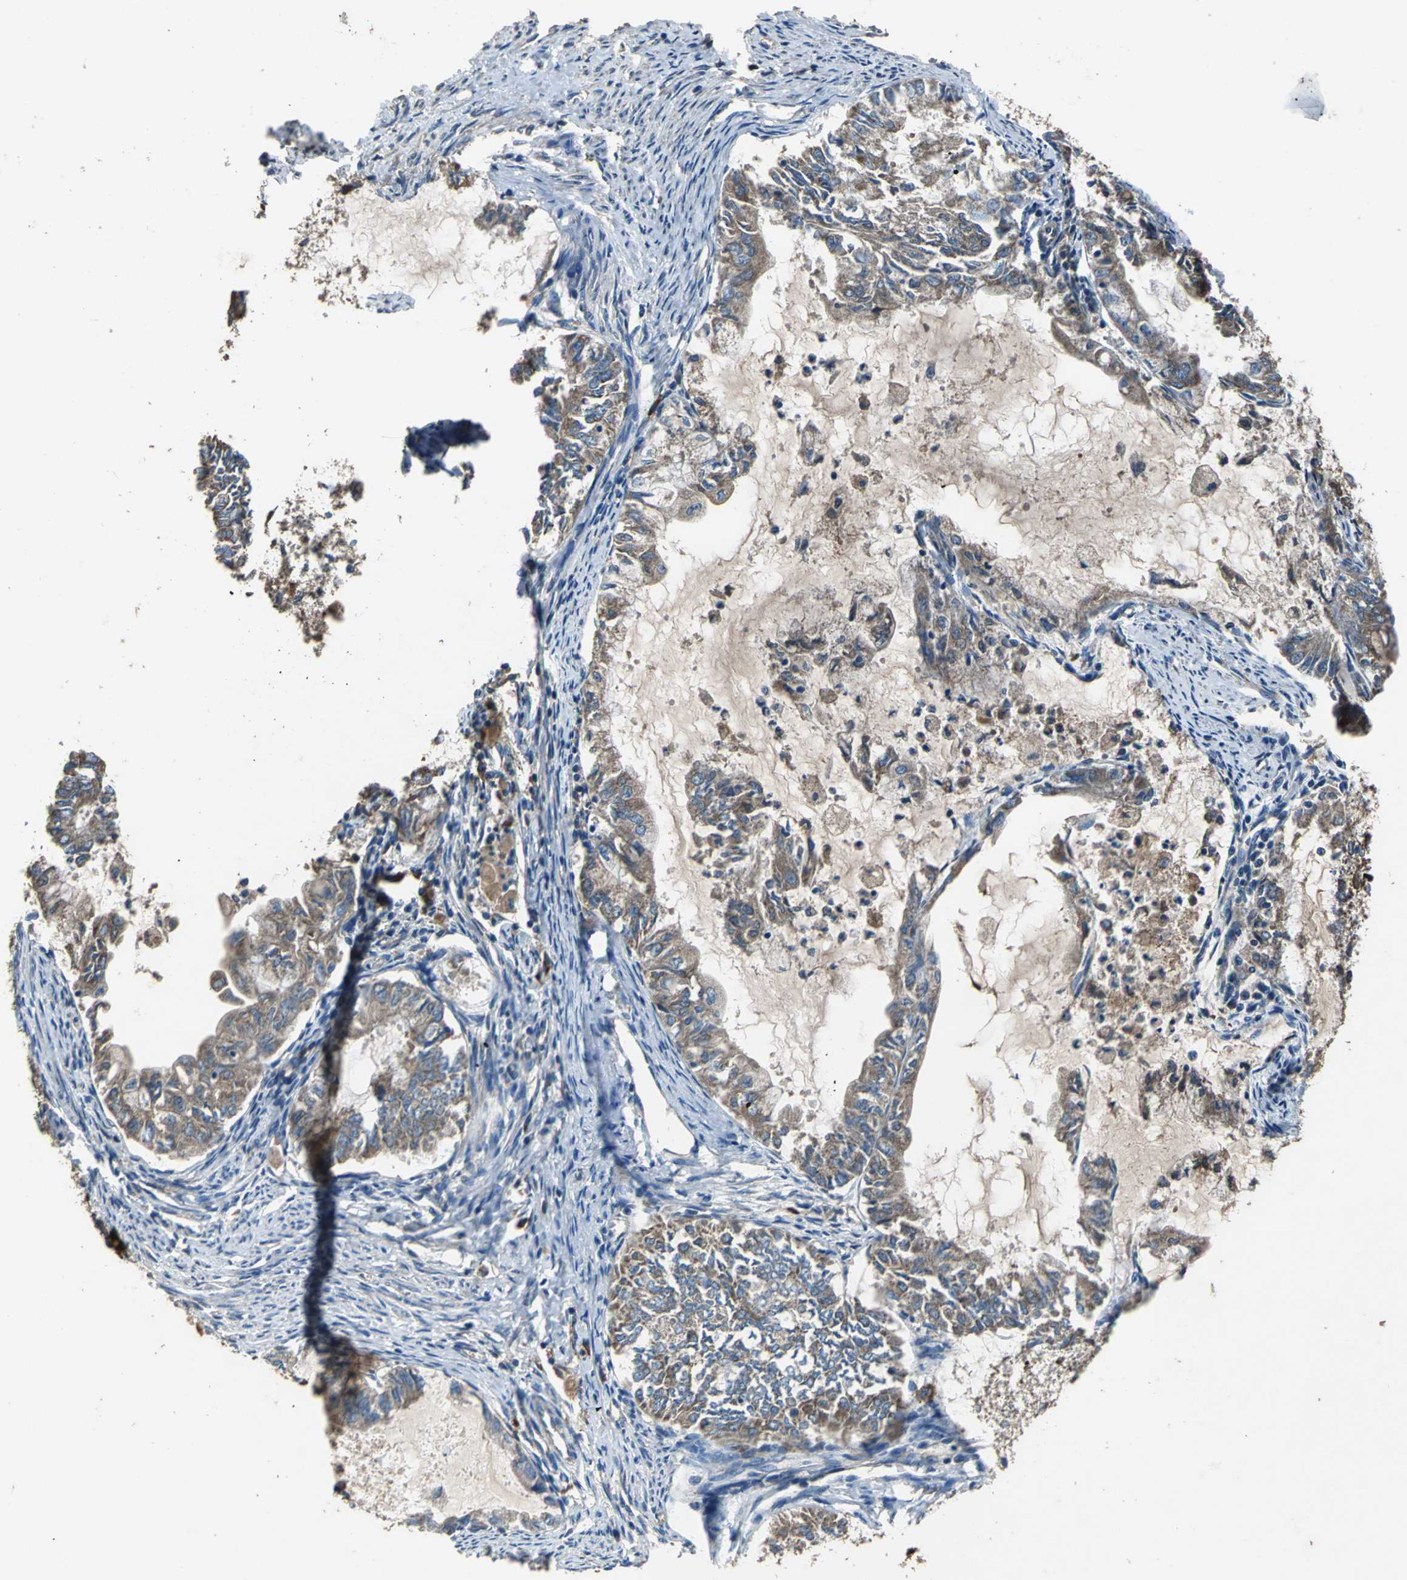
{"staining": {"intensity": "moderate", "quantity": ">75%", "location": "cytoplasmic/membranous"}, "tissue": "endometrial cancer", "cell_type": "Tumor cells", "image_type": "cancer", "snomed": [{"axis": "morphology", "description": "Adenocarcinoma, NOS"}, {"axis": "topography", "description": "Endometrium"}], "caption": "Immunohistochemistry (IHC) micrograph of neoplastic tissue: endometrial cancer (adenocarcinoma) stained using immunohistochemistry reveals medium levels of moderate protein expression localized specifically in the cytoplasmic/membranous of tumor cells, appearing as a cytoplasmic/membranous brown color.", "gene": "HEPH", "patient": {"sex": "female", "age": 86}}